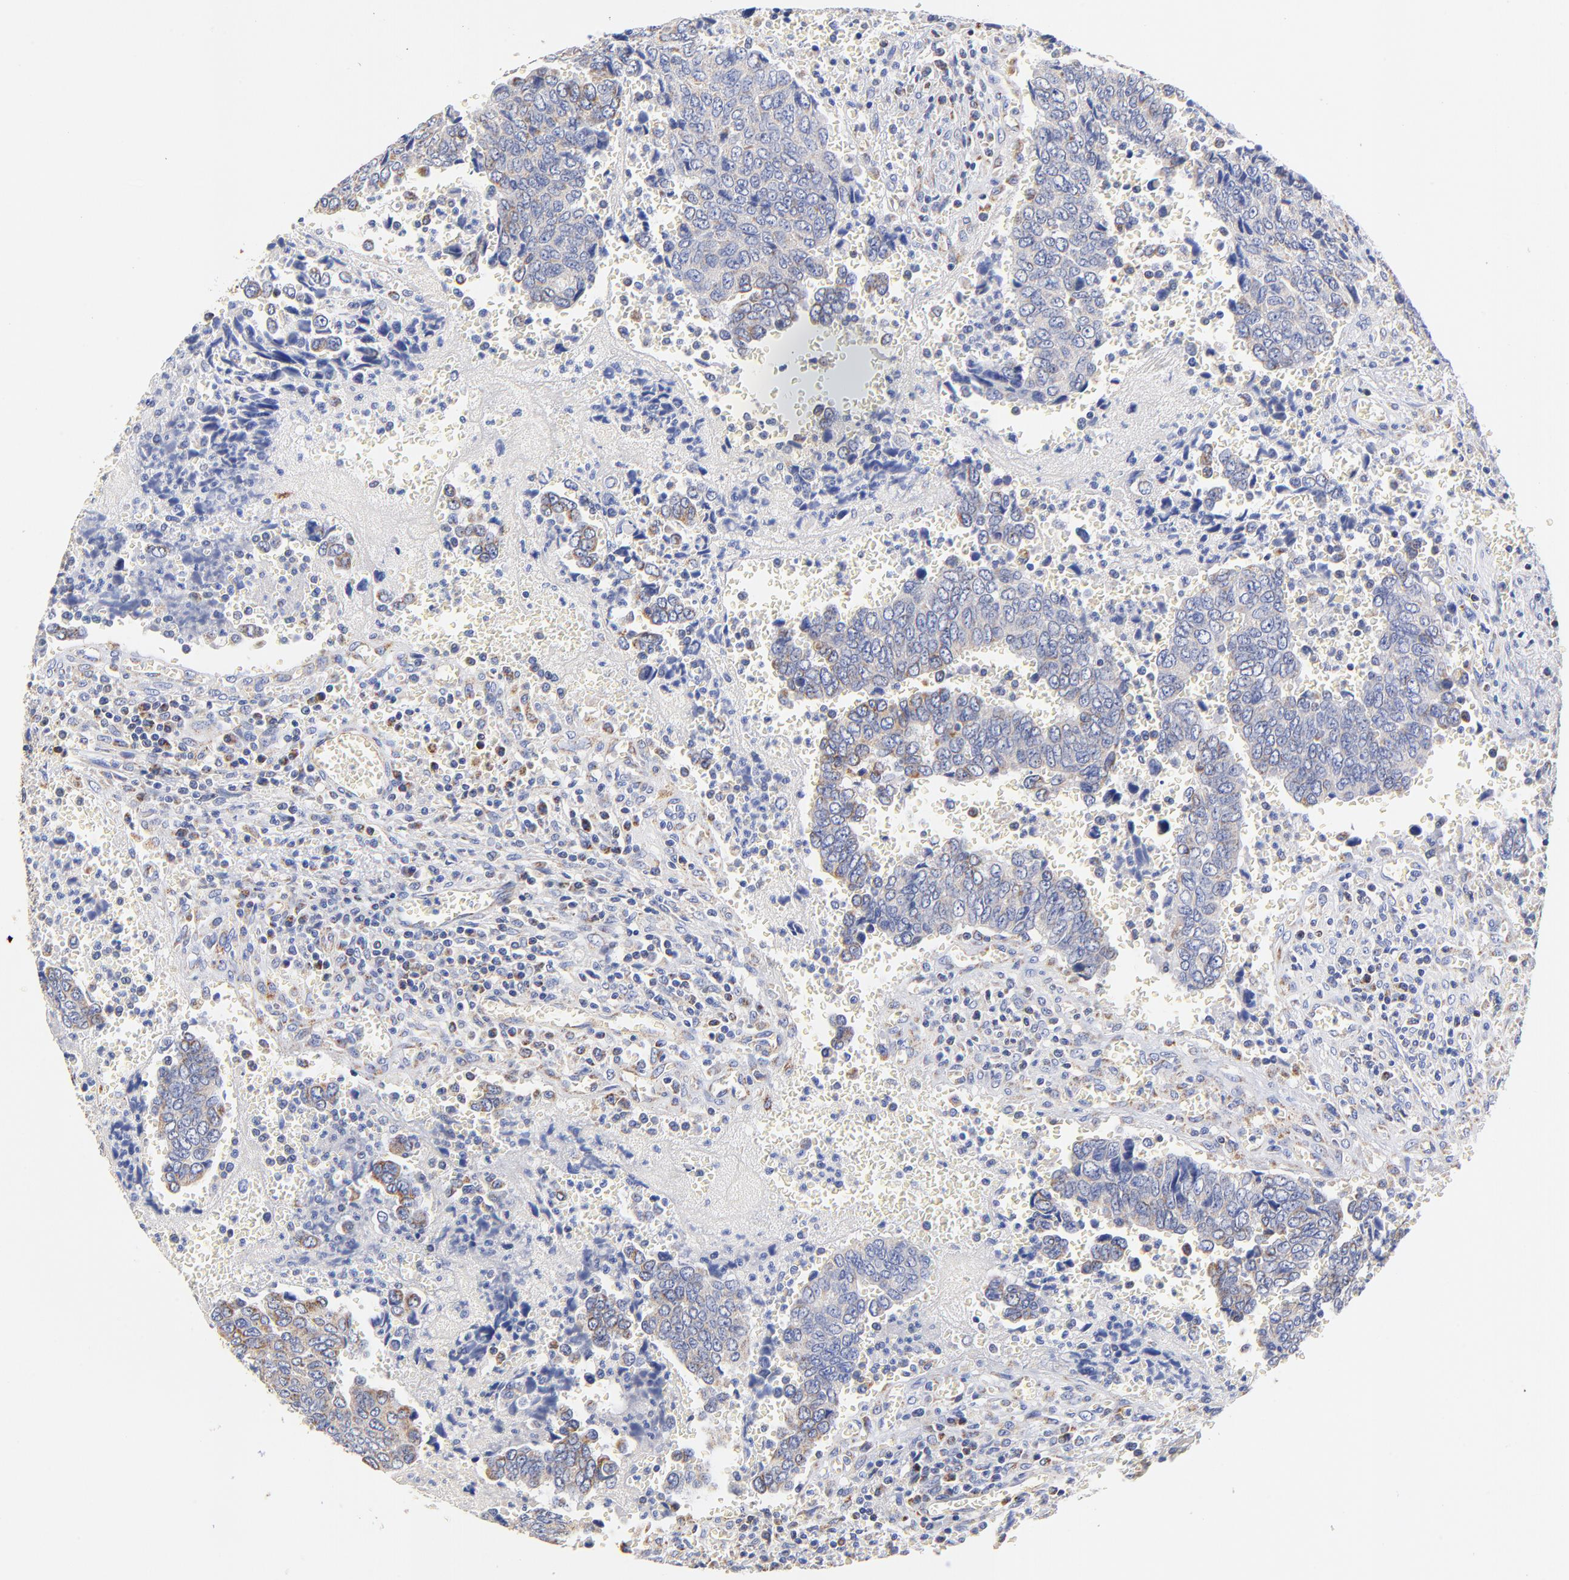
{"staining": {"intensity": "moderate", "quantity": "25%-75%", "location": "cytoplasmic/membranous"}, "tissue": "urothelial cancer", "cell_type": "Tumor cells", "image_type": "cancer", "snomed": [{"axis": "morphology", "description": "Urothelial carcinoma, High grade"}, {"axis": "topography", "description": "Urinary bladder"}], "caption": "This is an image of immunohistochemistry (IHC) staining of urothelial cancer, which shows moderate staining in the cytoplasmic/membranous of tumor cells.", "gene": "ATP5F1D", "patient": {"sex": "male", "age": 86}}